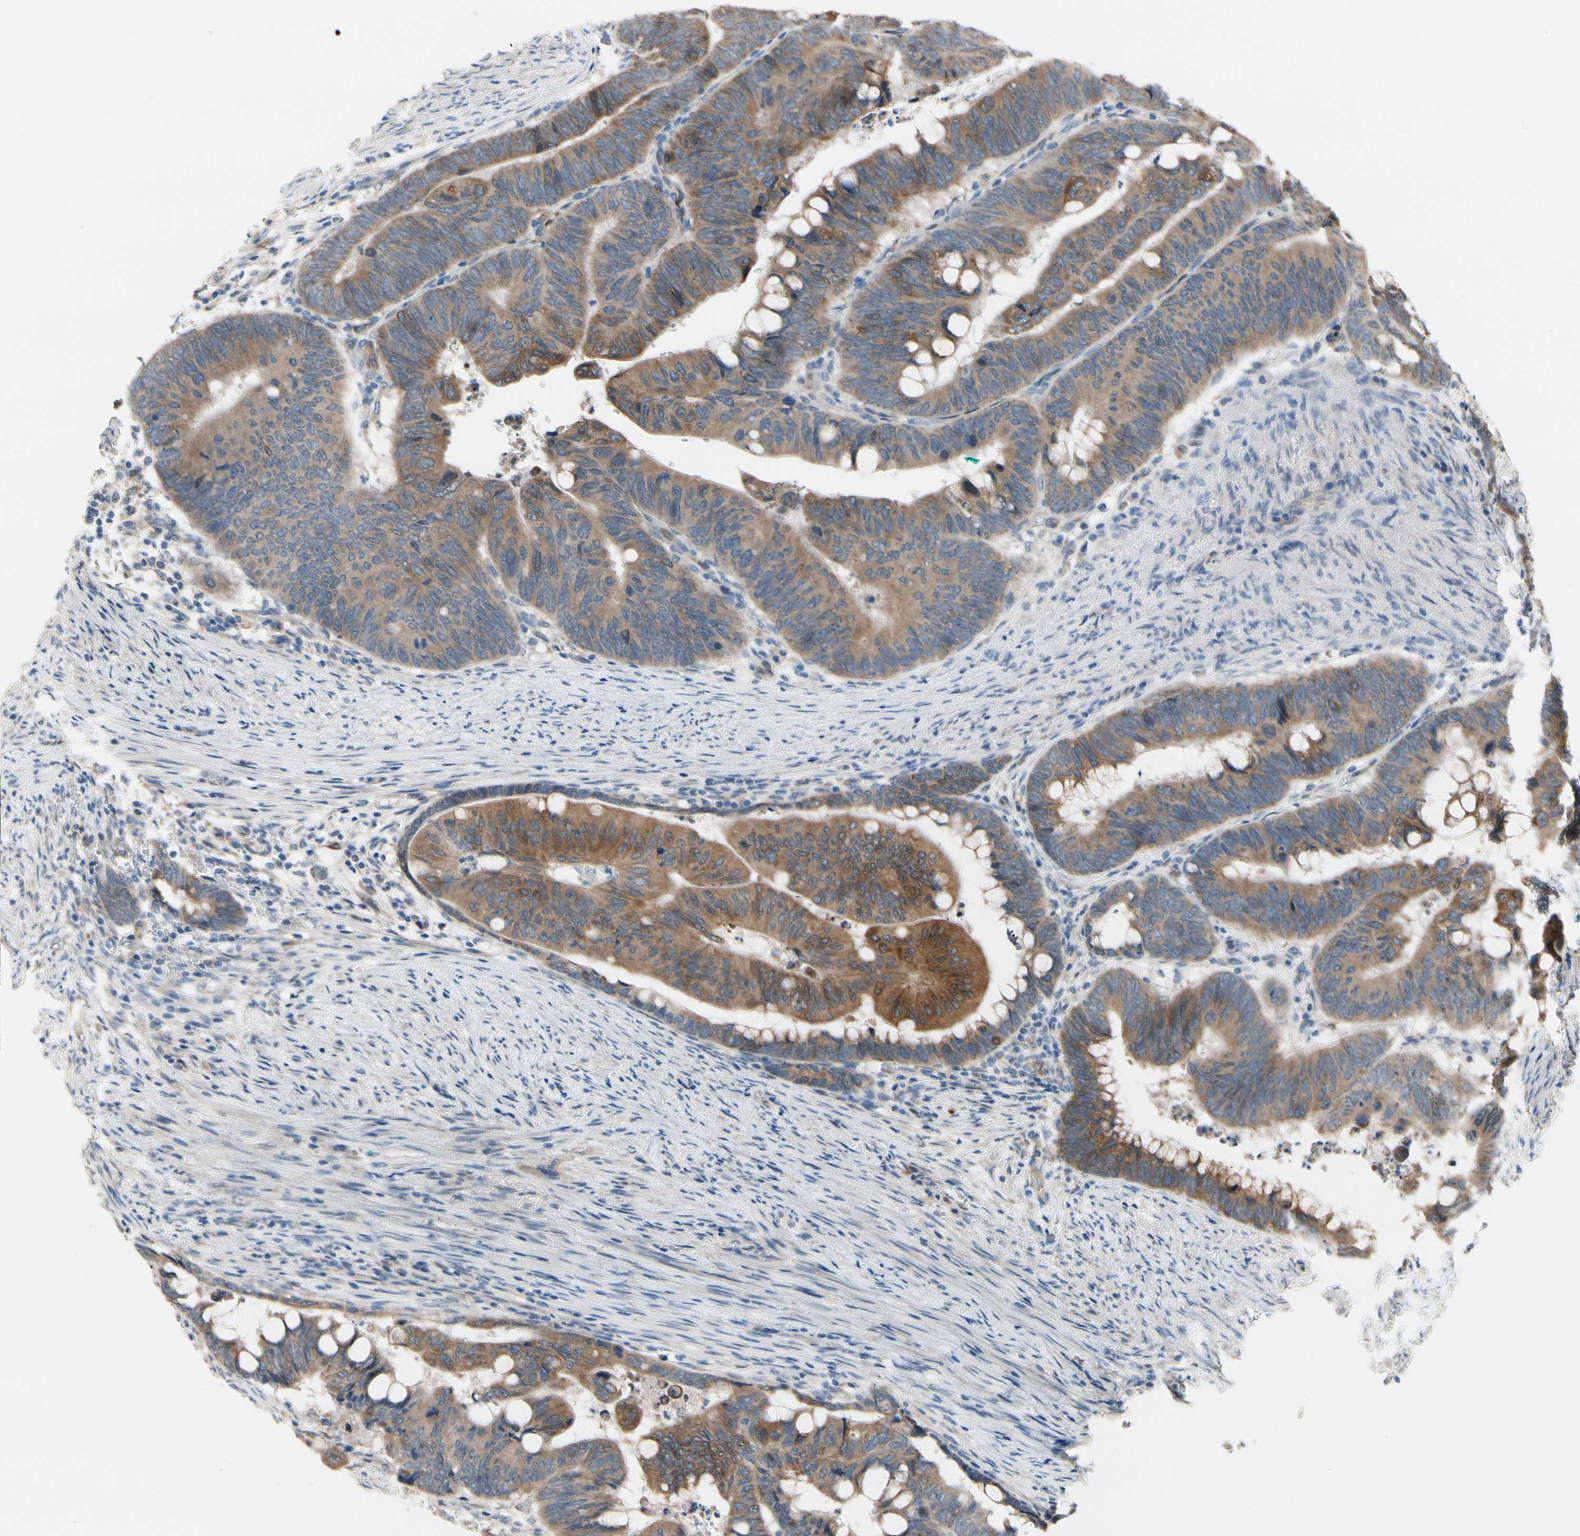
{"staining": {"intensity": "moderate", "quantity": ">75%", "location": "cytoplasmic/membranous"}, "tissue": "colorectal cancer", "cell_type": "Tumor cells", "image_type": "cancer", "snomed": [{"axis": "morphology", "description": "Normal tissue, NOS"}, {"axis": "morphology", "description": "Adenocarcinoma, NOS"}, {"axis": "topography", "description": "Rectum"}, {"axis": "topography", "description": "Peripheral nerve tissue"}], "caption": "High-power microscopy captured an immunohistochemistry micrograph of adenocarcinoma (colorectal), revealing moderate cytoplasmic/membranous positivity in approximately >75% of tumor cells.", "gene": "PRXL2A", "patient": {"sex": "male", "age": 92}}